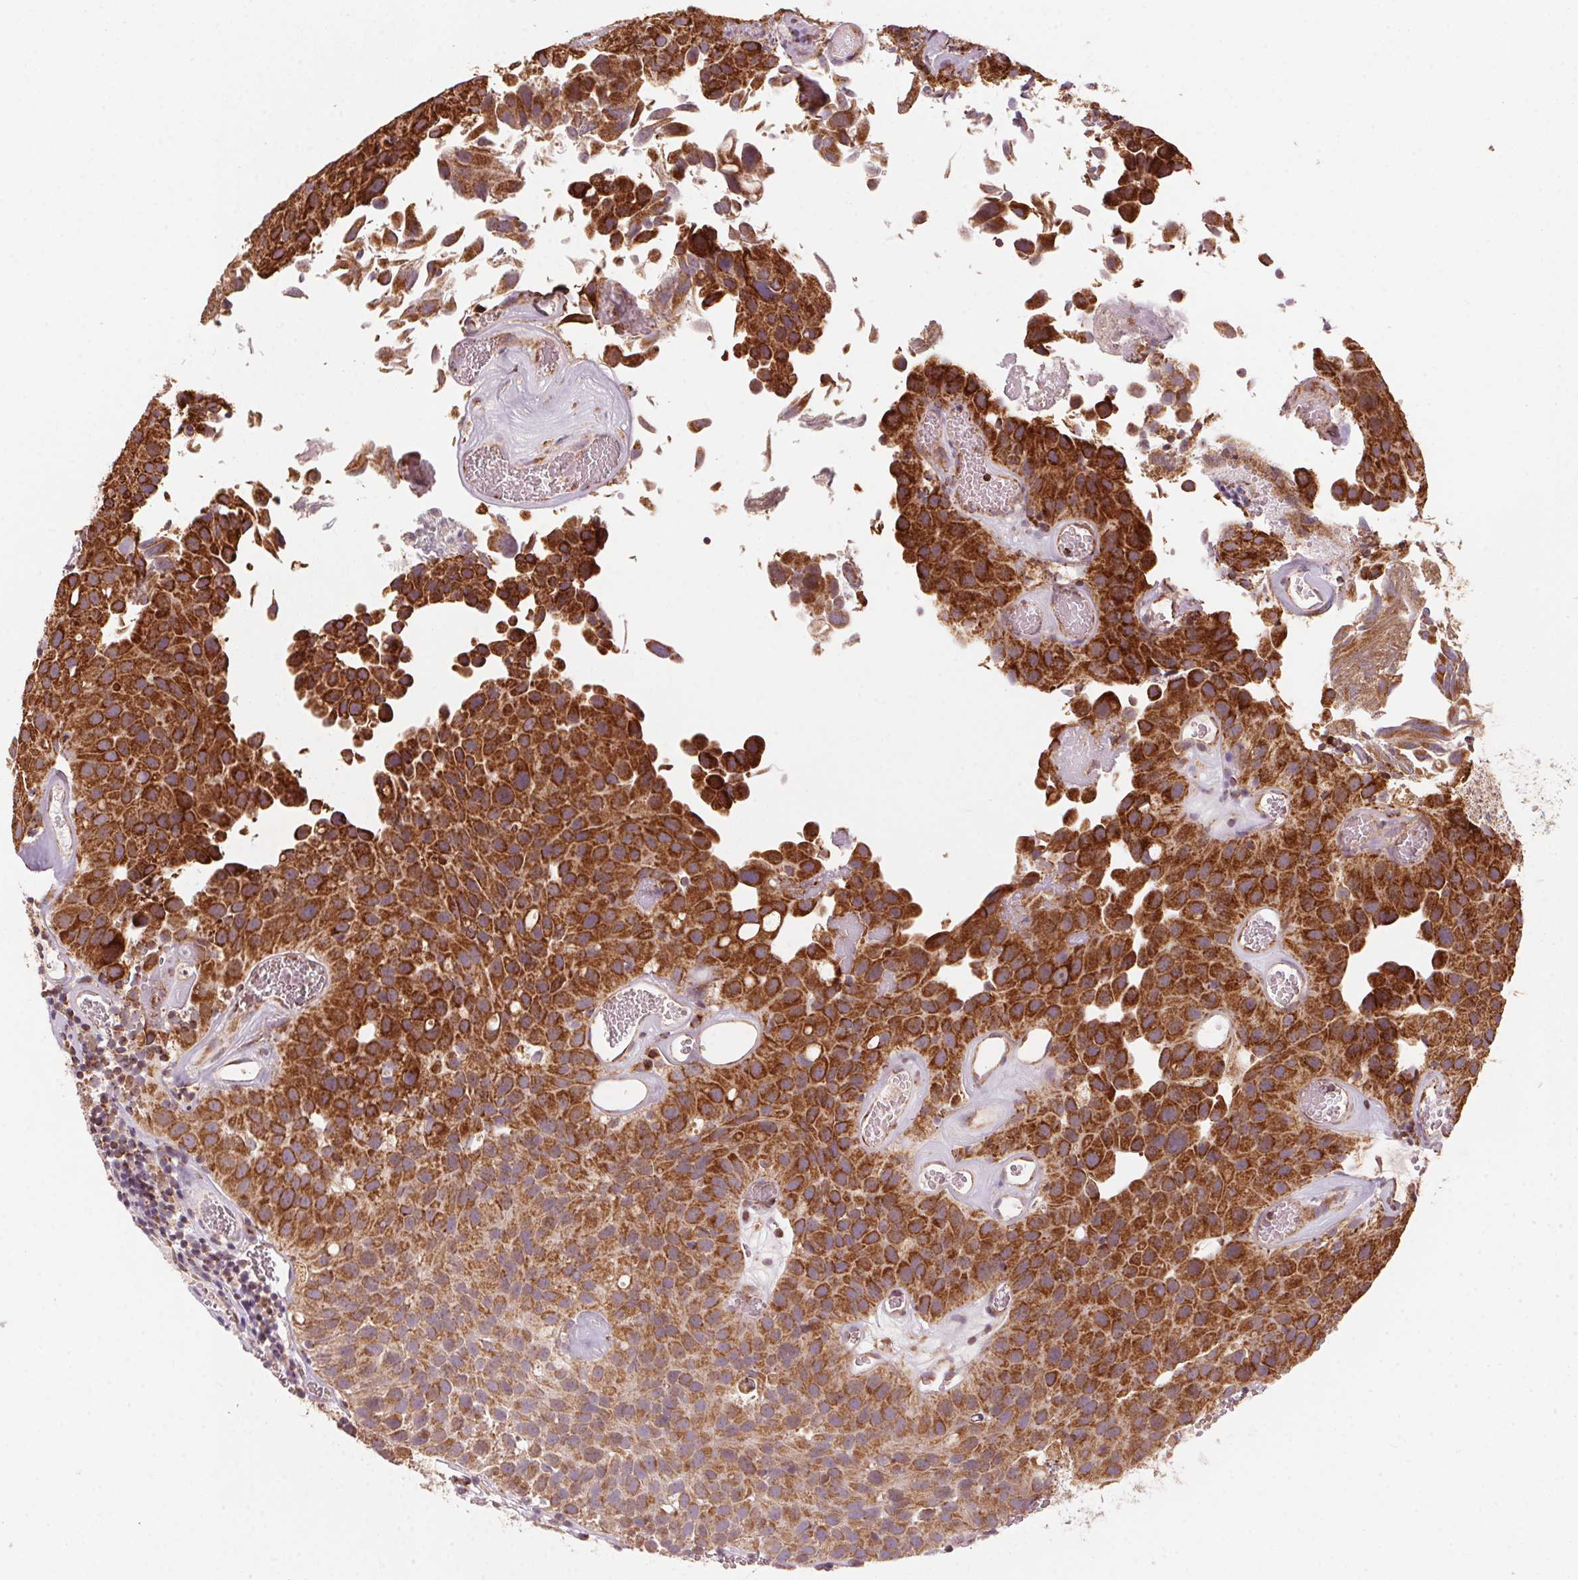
{"staining": {"intensity": "strong", "quantity": ">75%", "location": "cytoplasmic/membranous"}, "tissue": "urothelial cancer", "cell_type": "Tumor cells", "image_type": "cancer", "snomed": [{"axis": "morphology", "description": "Urothelial carcinoma, Low grade"}, {"axis": "topography", "description": "Urinary bladder"}], "caption": "Urothelial carcinoma (low-grade) stained for a protein (brown) shows strong cytoplasmic/membranous positive positivity in approximately >75% of tumor cells.", "gene": "TOMM70", "patient": {"sex": "female", "age": 69}}